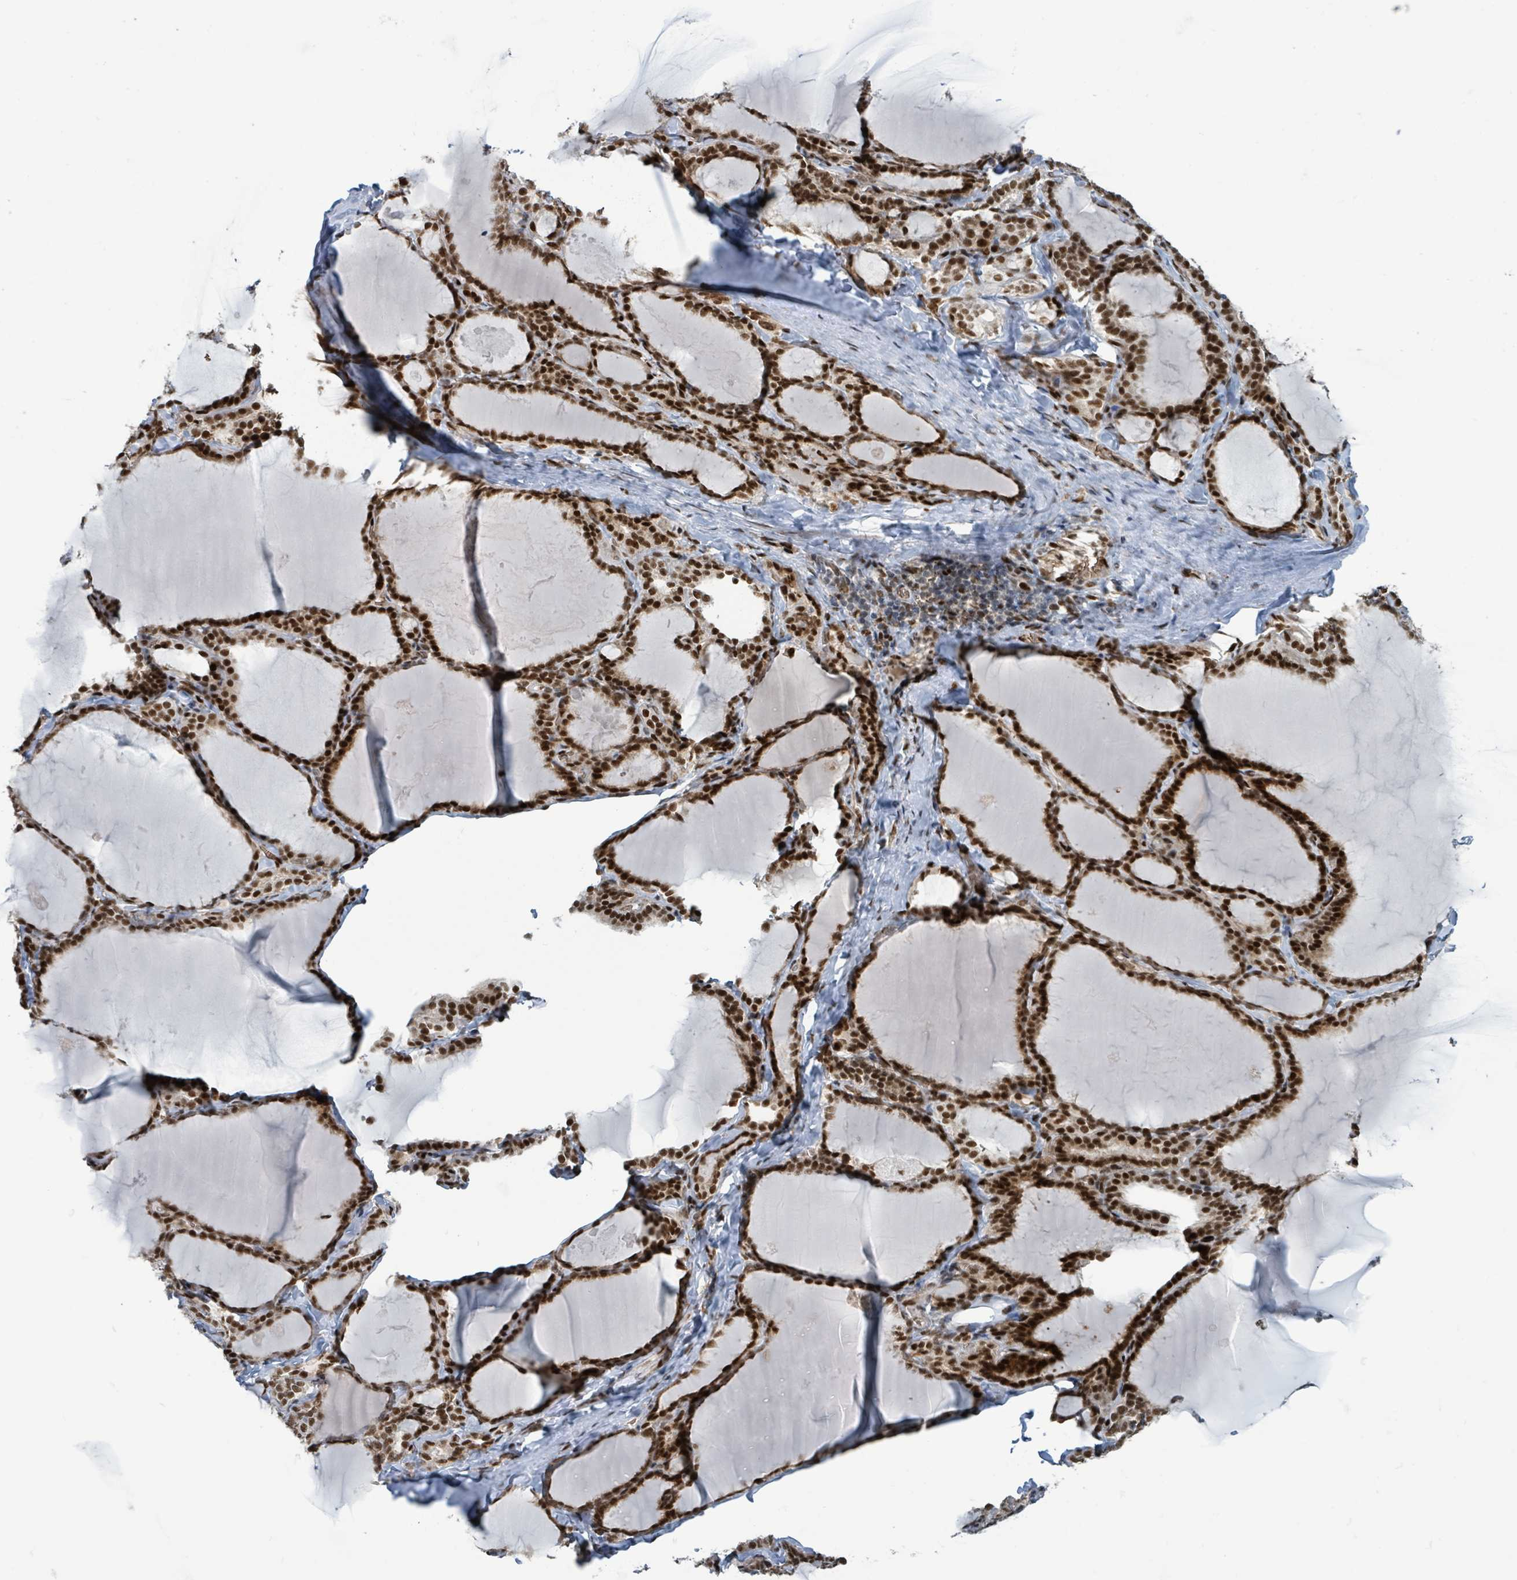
{"staining": {"intensity": "strong", "quantity": ">75%", "location": "nuclear"}, "tissue": "thyroid gland", "cell_type": "Glandular cells", "image_type": "normal", "snomed": [{"axis": "morphology", "description": "Normal tissue, NOS"}, {"axis": "topography", "description": "Thyroid gland"}], "caption": "Protein staining by IHC exhibits strong nuclear expression in about >75% of glandular cells in unremarkable thyroid gland. The staining was performed using DAB to visualize the protein expression in brown, while the nuclei were stained in blue with hematoxylin (Magnification: 20x).", "gene": "KLF3", "patient": {"sex": "female", "age": 31}}